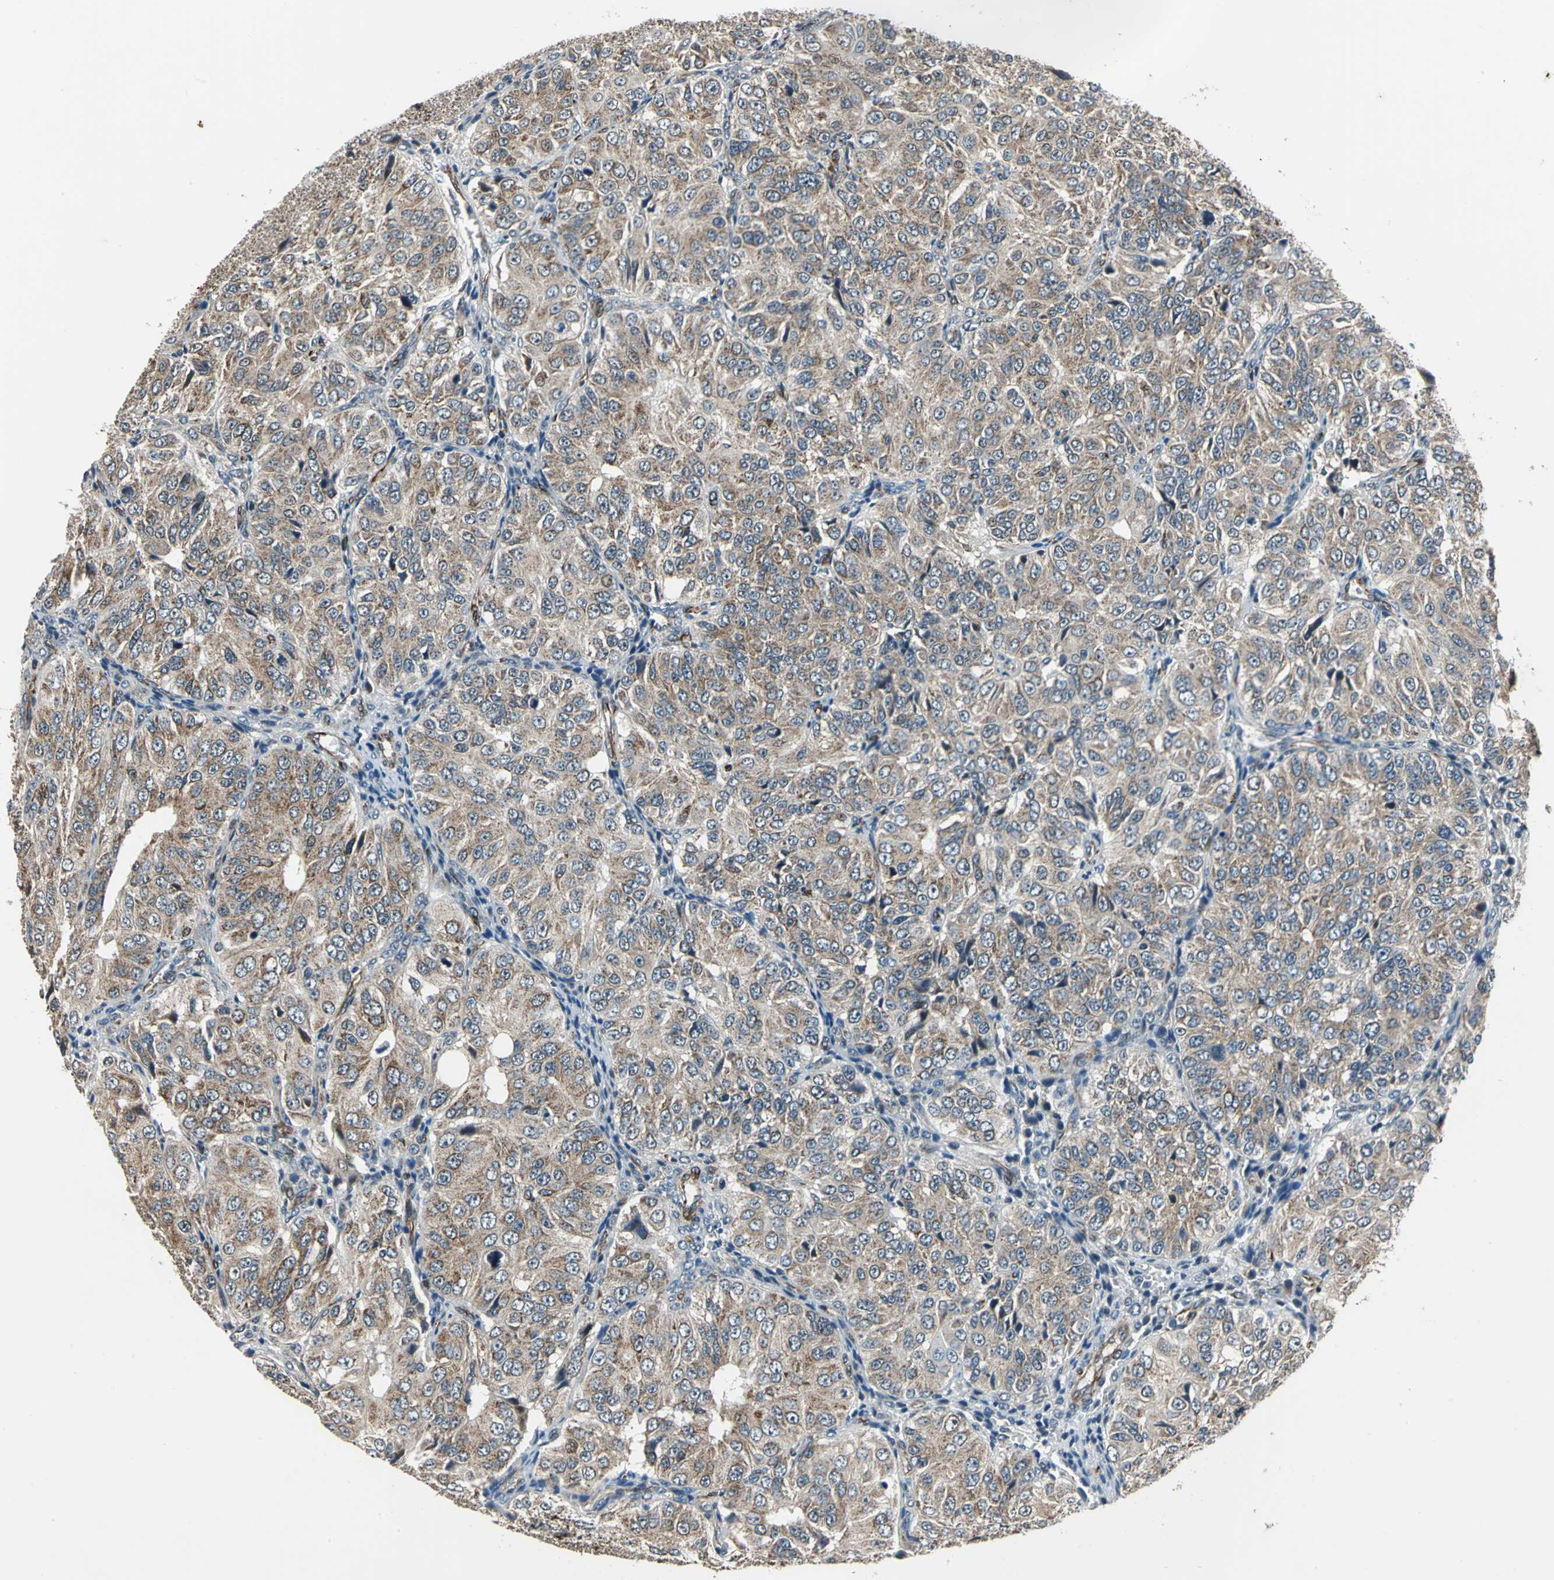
{"staining": {"intensity": "moderate", "quantity": ">75%", "location": "cytoplasmic/membranous"}, "tissue": "ovarian cancer", "cell_type": "Tumor cells", "image_type": "cancer", "snomed": [{"axis": "morphology", "description": "Carcinoma, endometroid"}, {"axis": "topography", "description": "Ovary"}], "caption": "Immunohistochemistry histopathology image of ovarian cancer (endometroid carcinoma) stained for a protein (brown), which reveals medium levels of moderate cytoplasmic/membranous expression in about >75% of tumor cells.", "gene": "EXD2", "patient": {"sex": "female", "age": 51}}